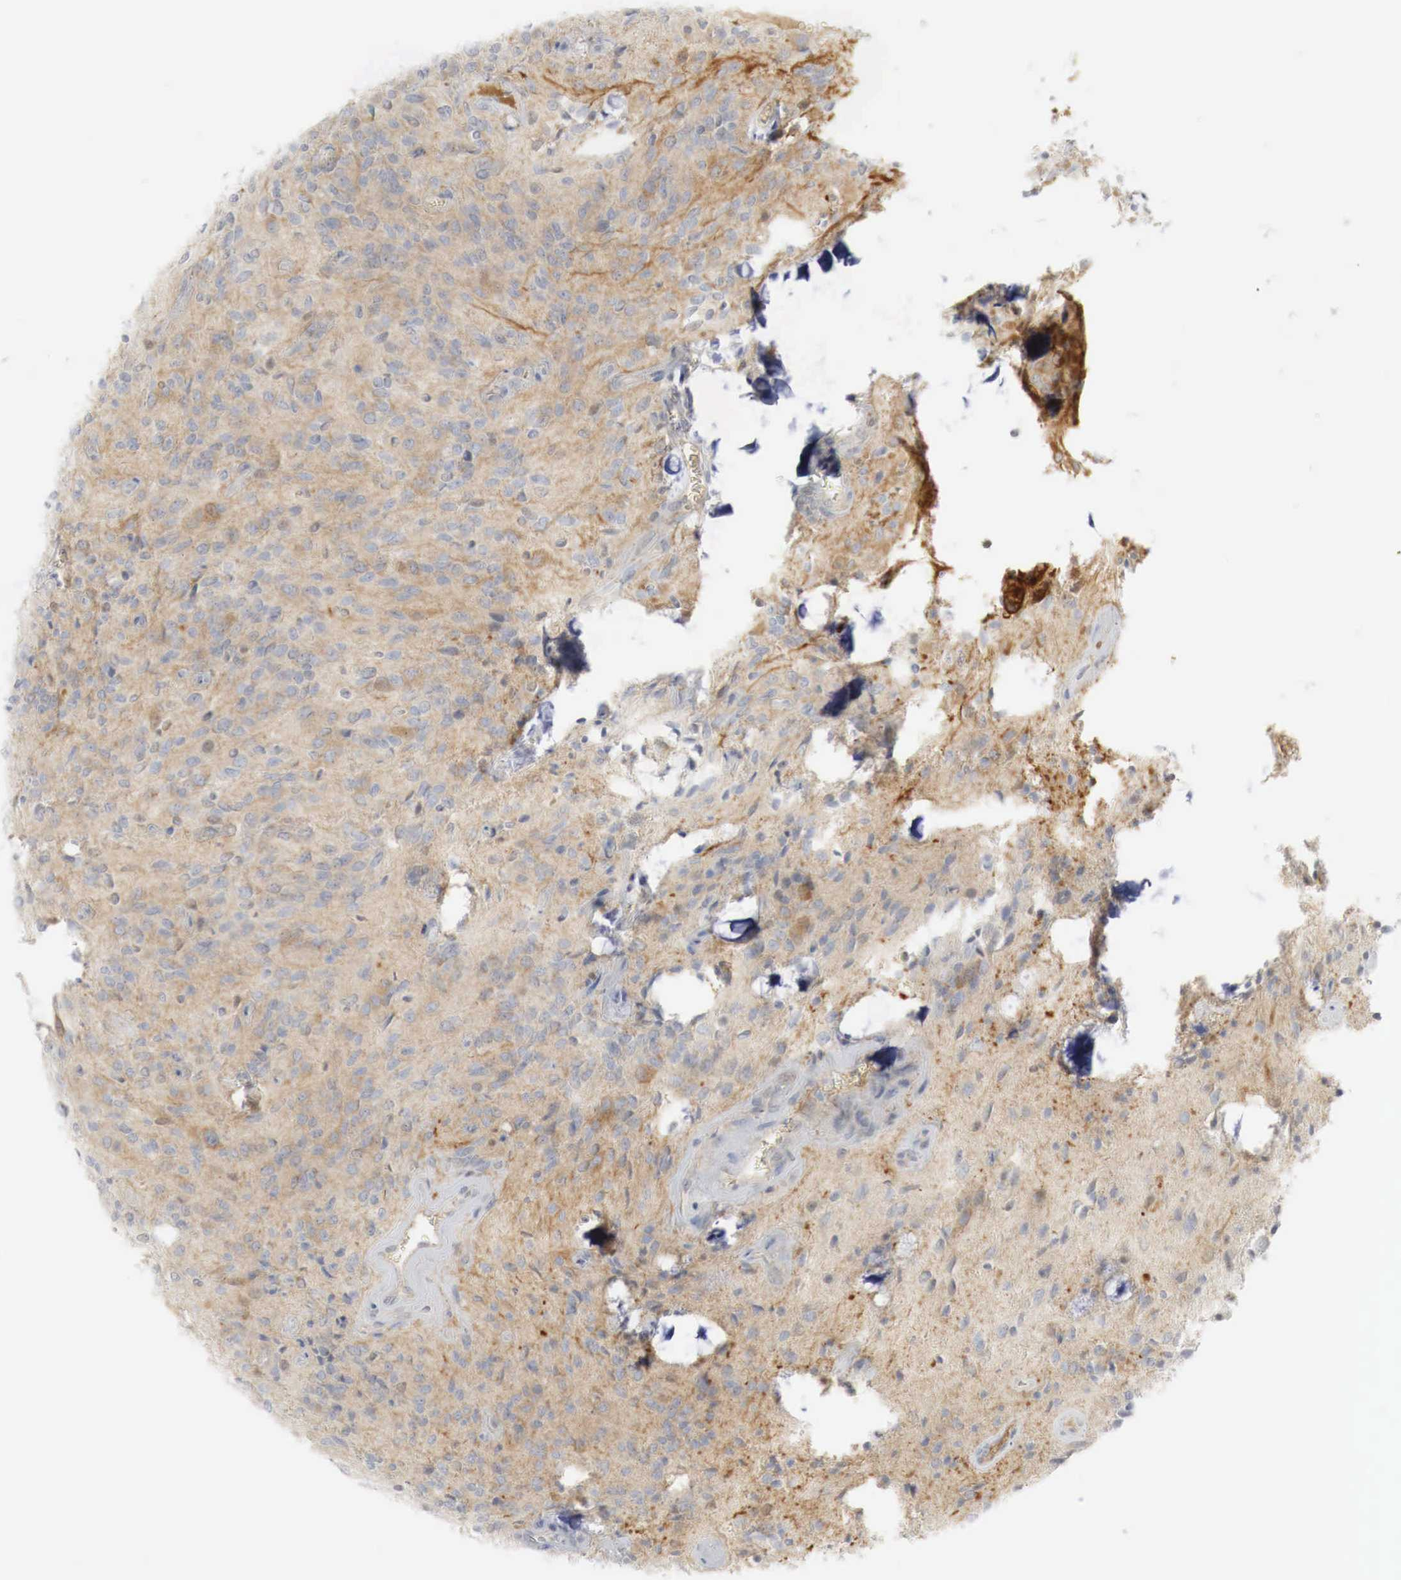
{"staining": {"intensity": "weak", "quantity": "<25%", "location": "cytoplasmic/membranous,nuclear"}, "tissue": "glioma", "cell_type": "Tumor cells", "image_type": "cancer", "snomed": [{"axis": "morphology", "description": "Glioma, malignant, Low grade"}, {"axis": "topography", "description": "Brain"}], "caption": "The immunohistochemistry histopathology image has no significant expression in tumor cells of malignant glioma (low-grade) tissue.", "gene": "MYC", "patient": {"sex": "female", "age": 15}}